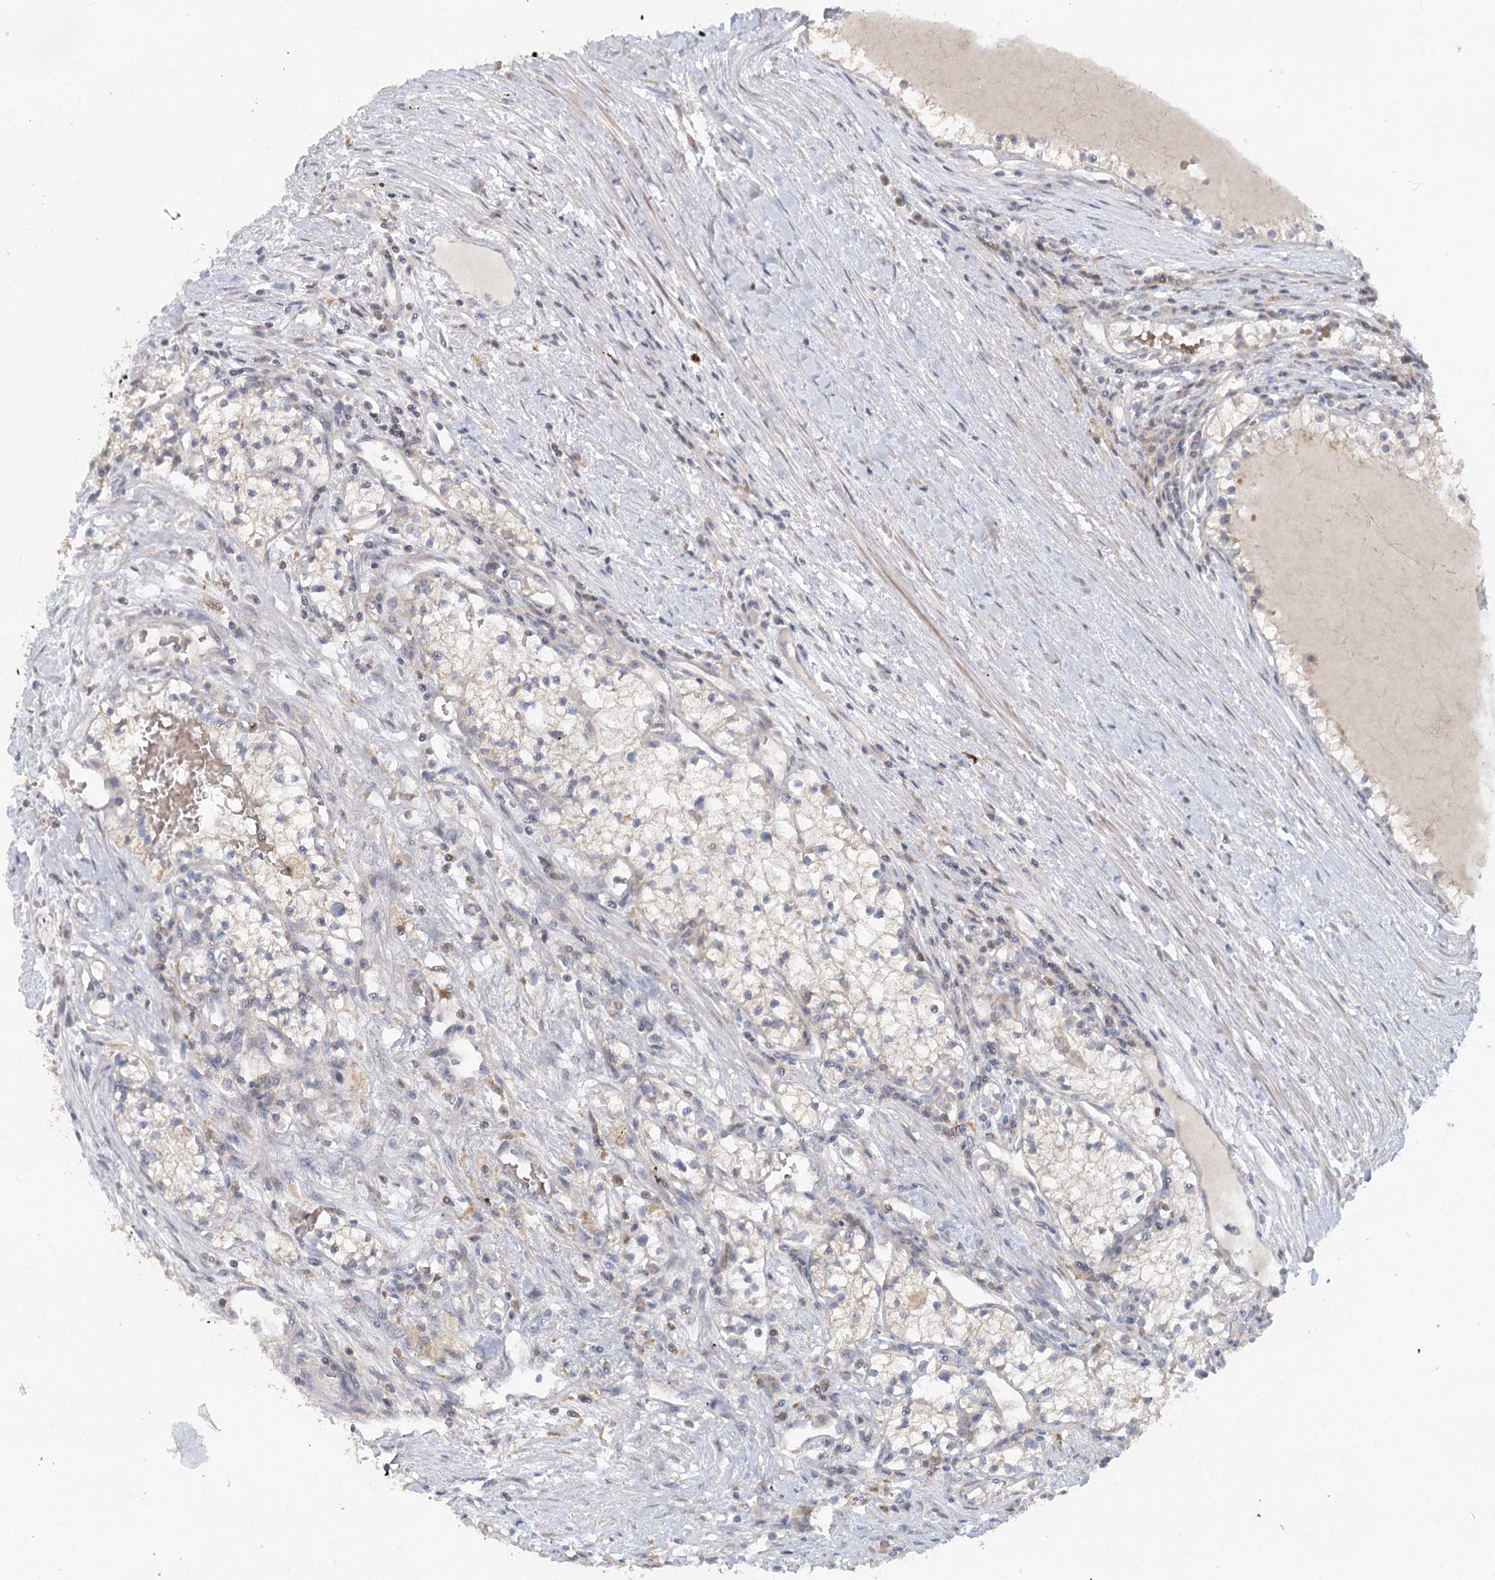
{"staining": {"intensity": "negative", "quantity": "none", "location": "none"}, "tissue": "renal cancer", "cell_type": "Tumor cells", "image_type": "cancer", "snomed": [{"axis": "morphology", "description": "Normal tissue, NOS"}, {"axis": "morphology", "description": "Adenocarcinoma, NOS"}, {"axis": "topography", "description": "Kidney"}], "caption": "This is an immunohistochemistry image of renal cancer (adenocarcinoma). There is no expression in tumor cells.", "gene": "TRAF3IP1", "patient": {"sex": "male", "age": 68}}